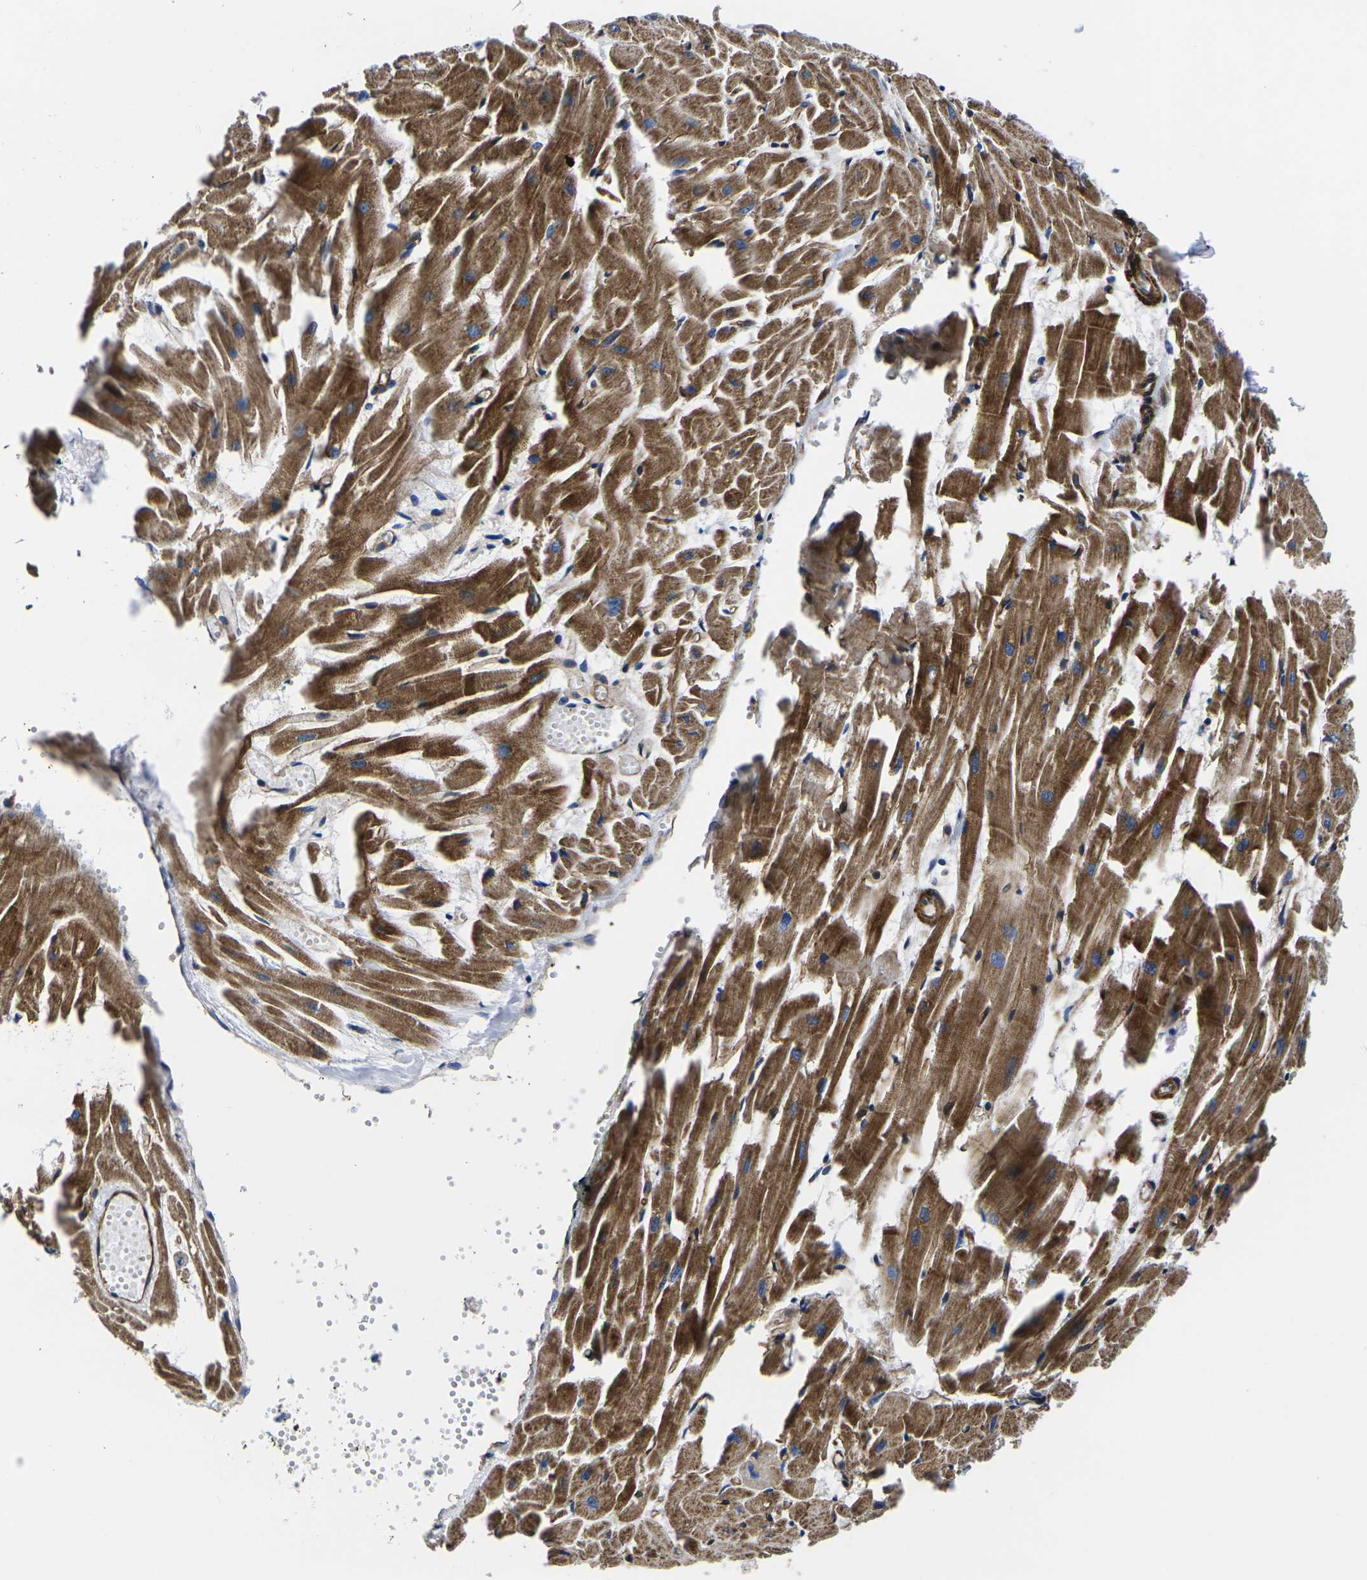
{"staining": {"intensity": "strong", "quantity": ">75%", "location": "cytoplasmic/membranous"}, "tissue": "heart muscle", "cell_type": "Cardiomyocytes", "image_type": "normal", "snomed": [{"axis": "morphology", "description": "Normal tissue, NOS"}, {"axis": "topography", "description": "Heart"}], "caption": "Heart muscle stained with immunohistochemistry (IHC) displays strong cytoplasmic/membranous staining in approximately >75% of cardiomyocytes.", "gene": "GPR4", "patient": {"sex": "female", "age": 19}}